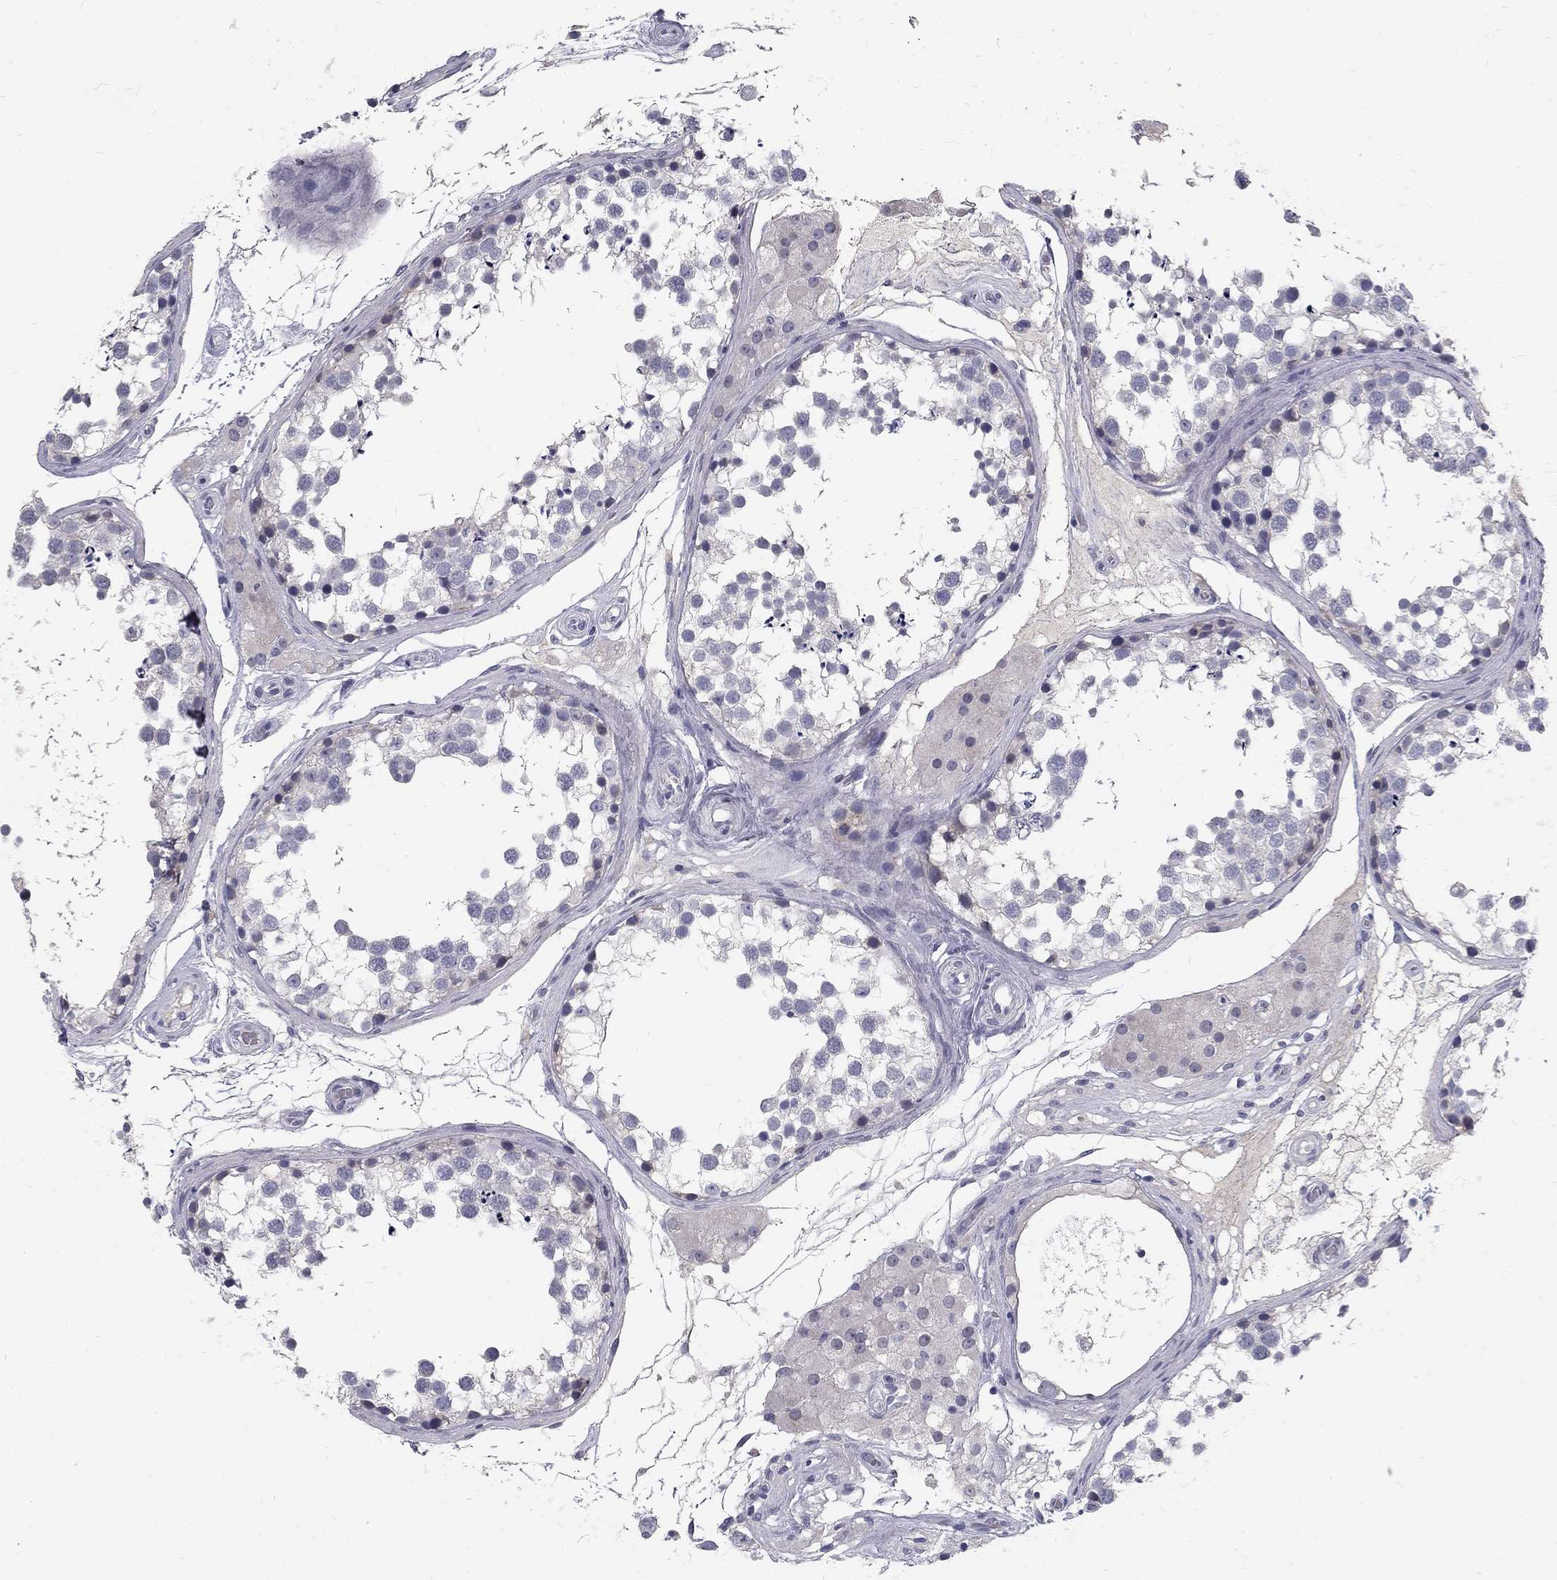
{"staining": {"intensity": "negative", "quantity": "none", "location": "none"}, "tissue": "testis", "cell_type": "Cells in seminiferous ducts", "image_type": "normal", "snomed": [{"axis": "morphology", "description": "Normal tissue, NOS"}, {"axis": "morphology", "description": "Seminoma, NOS"}, {"axis": "topography", "description": "Testis"}], "caption": "DAB (3,3'-diaminobenzidine) immunohistochemical staining of normal testis reveals no significant staining in cells in seminiferous ducts.", "gene": "NOS1", "patient": {"sex": "male", "age": 65}}